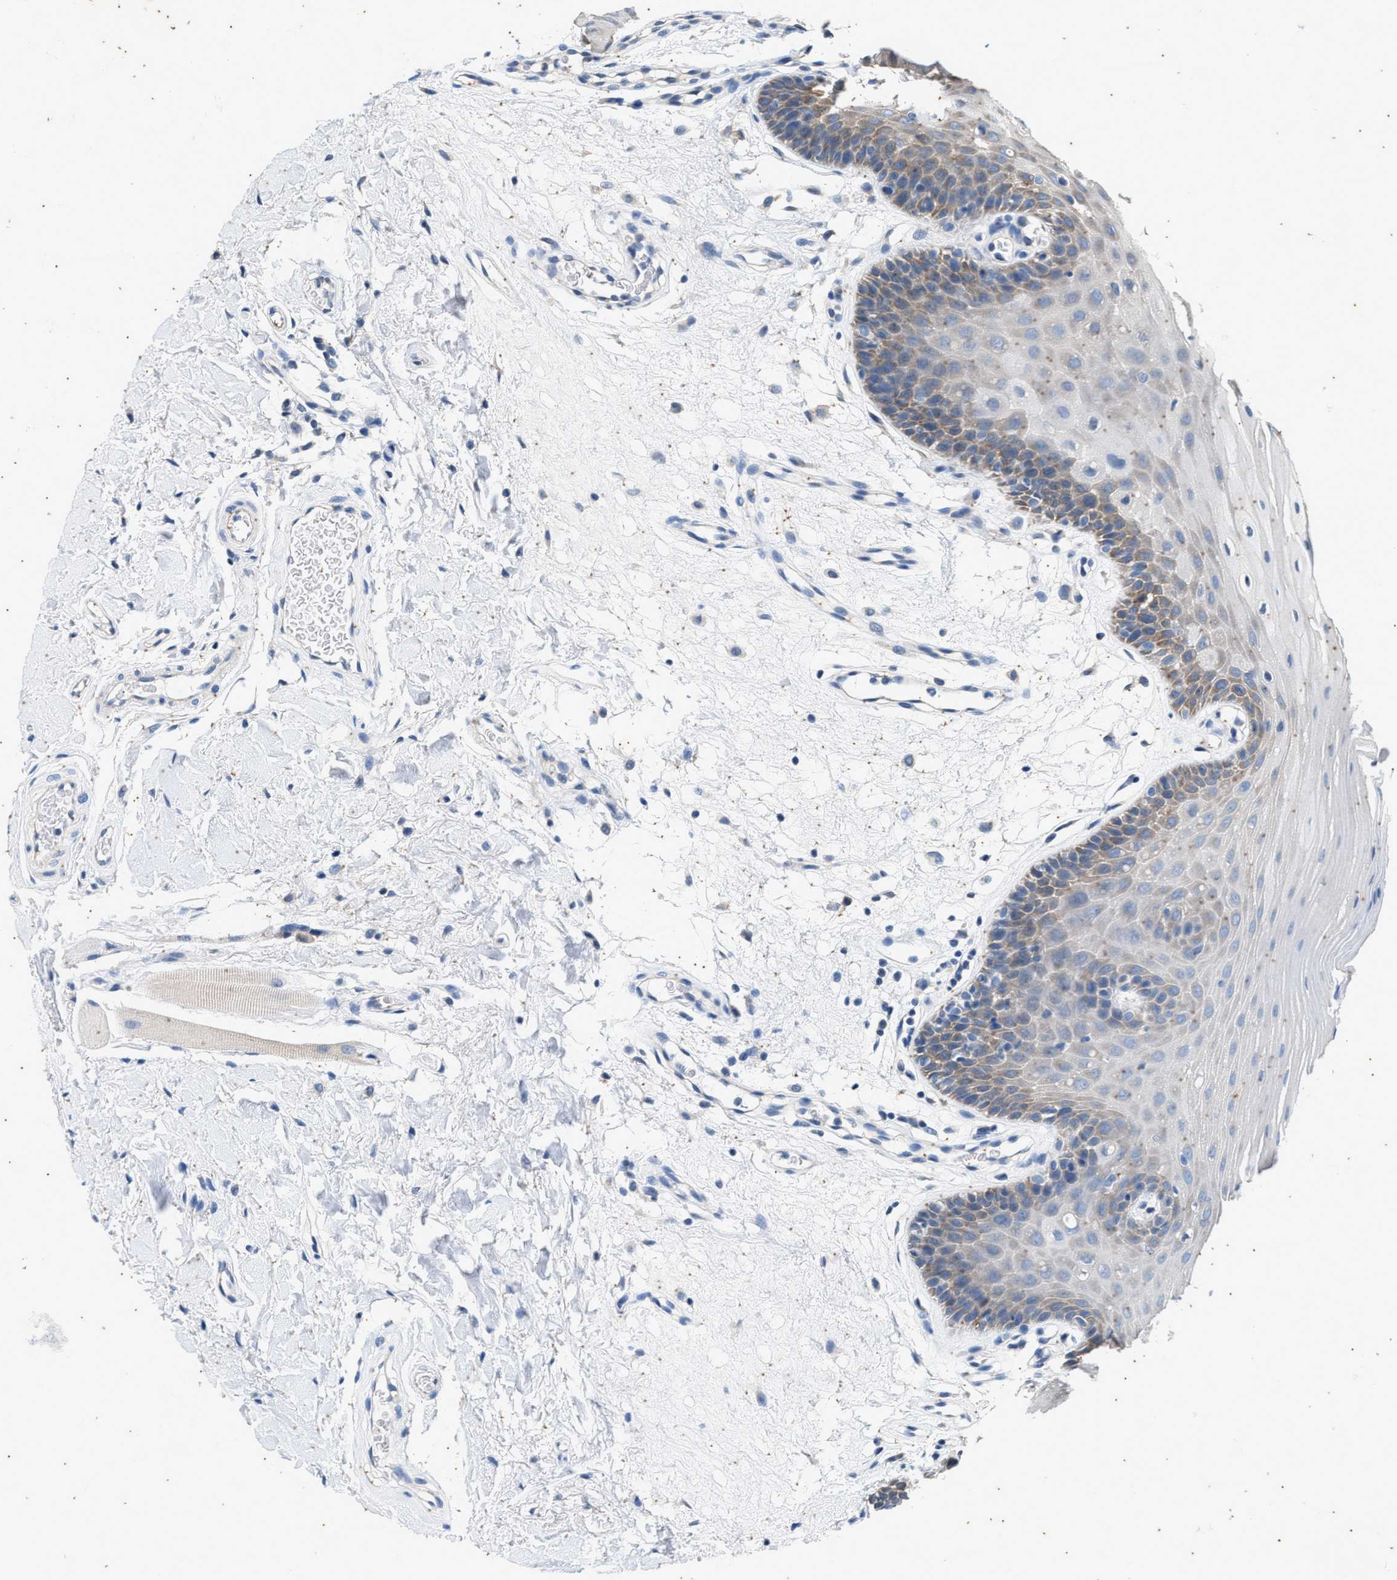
{"staining": {"intensity": "weak", "quantity": "<25%", "location": "cytoplasmic/membranous"}, "tissue": "oral mucosa", "cell_type": "Squamous epithelial cells", "image_type": "normal", "snomed": [{"axis": "morphology", "description": "Normal tissue, NOS"}, {"axis": "morphology", "description": "Squamous cell carcinoma, NOS"}, {"axis": "topography", "description": "Oral tissue"}, {"axis": "topography", "description": "Head-Neck"}], "caption": "There is no significant staining in squamous epithelial cells of oral mucosa. (Brightfield microscopy of DAB immunohistochemistry at high magnification).", "gene": "COX19", "patient": {"sex": "male", "age": 71}}